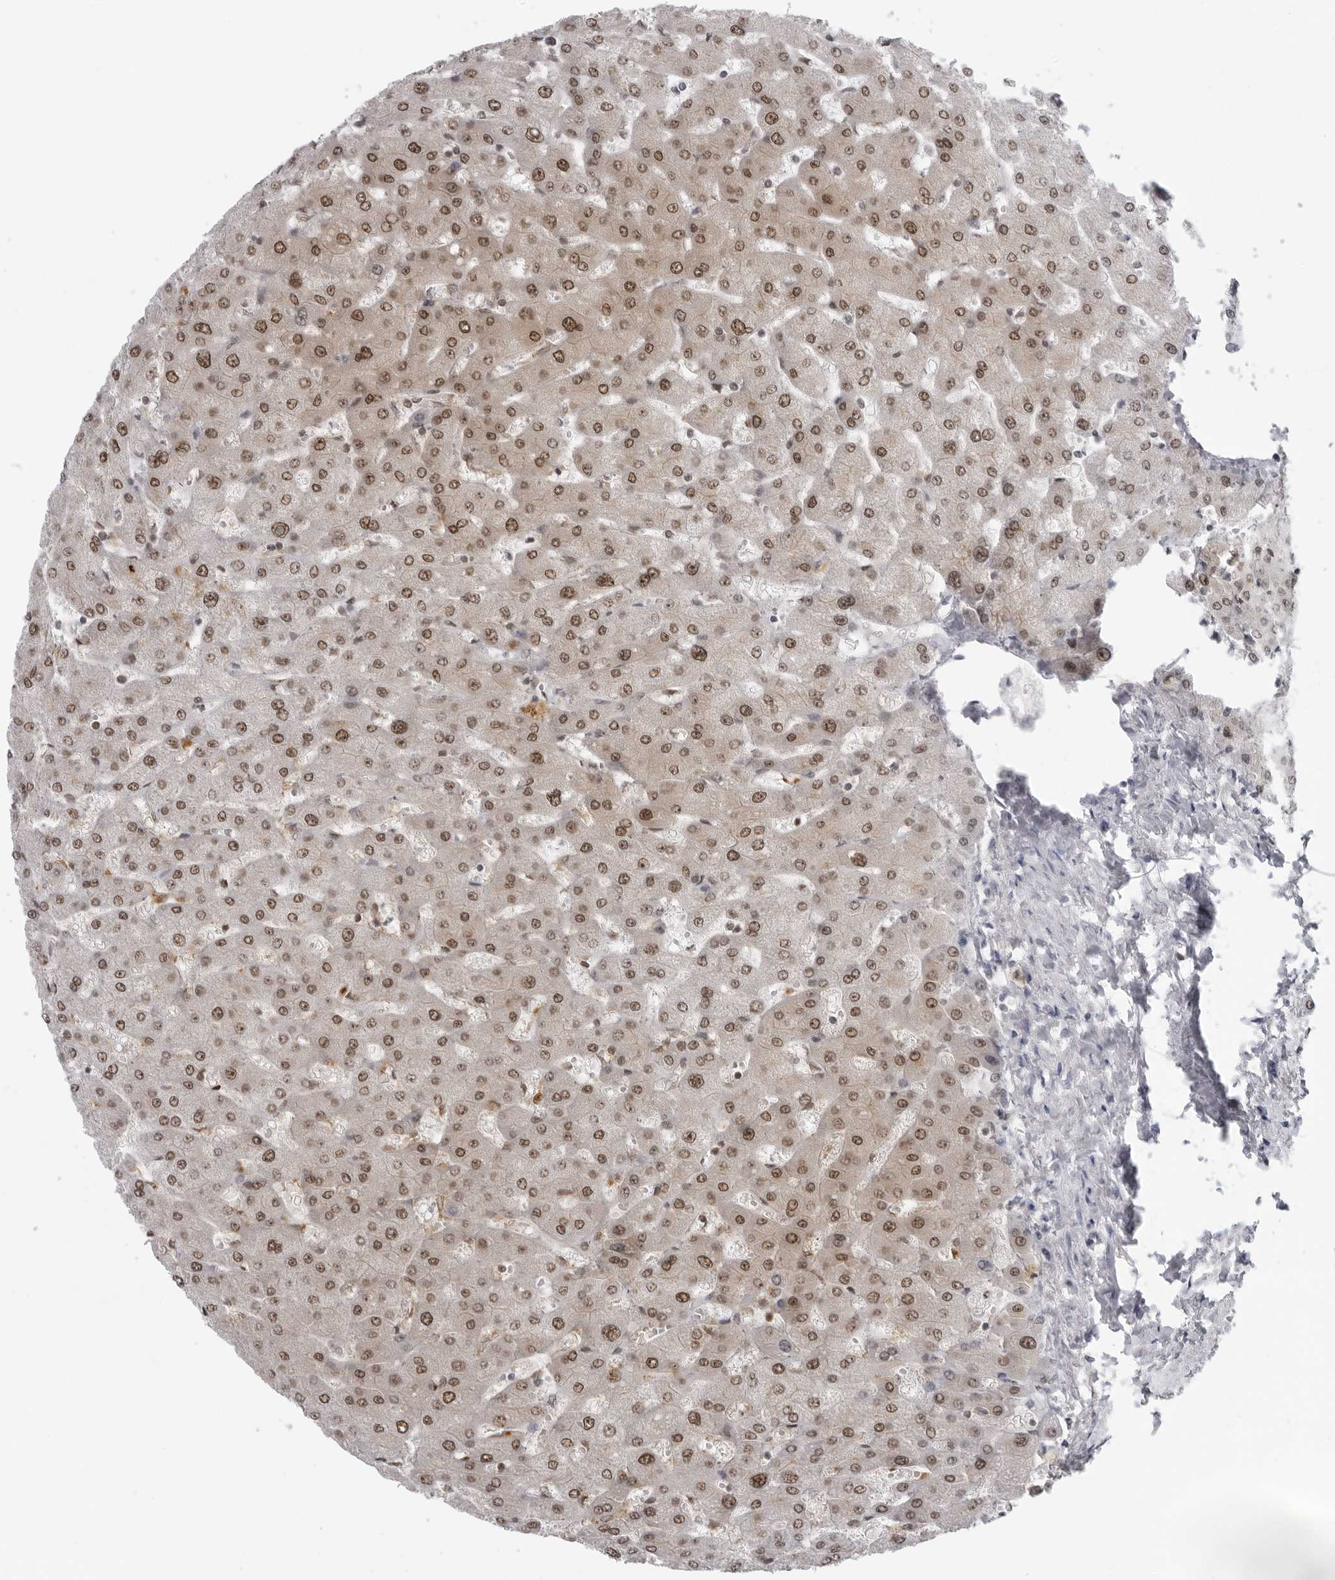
{"staining": {"intensity": "negative", "quantity": "none", "location": "none"}, "tissue": "liver", "cell_type": "Cholangiocytes", "image_type": "normal", "snomed": [{"axis": "morphology", "description": "Normal tissue, NOS"}, {"axis": "topography", "description": "Liver"}], "caption": "Immunohistochemistry (IHC) histopathology image of unremarkable liver: liver stained with DAB (3,3'-diaminobenzidine) shows no significant protein positivity in cholangiocytes.", "gene": "ESPN", "patient": {"sex": "male", "age": 55}}